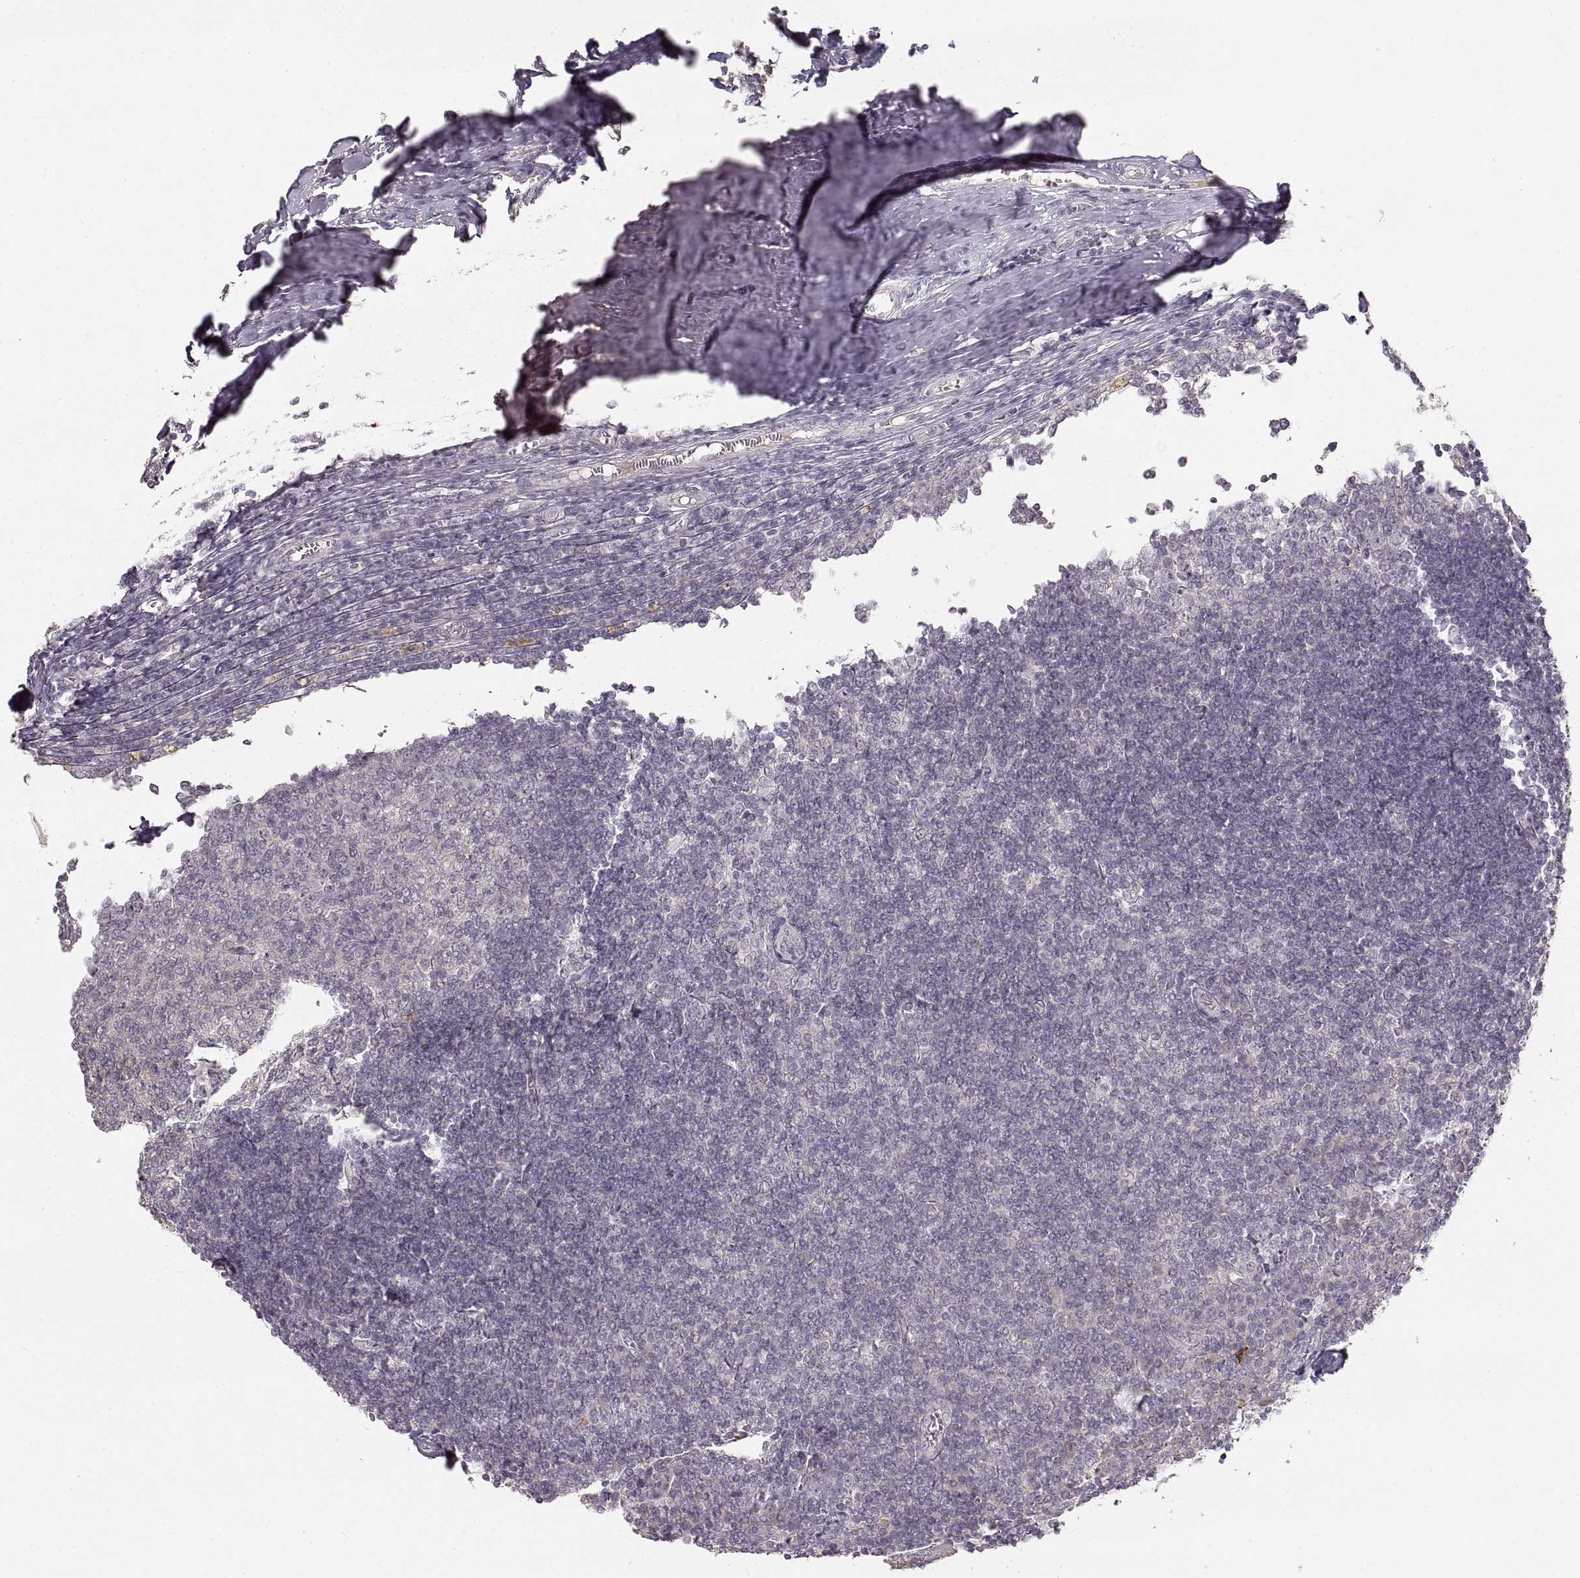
{"staining": {"intensity": "negative", "quantity": "none", "location": "none"}, "tissue": "tonsil", "cell_type": "Germinal center cells", "image_type": "normal", "snomed": [{"axis": "morphology", "description": "Normal tissue, NOS"}, {"axis": "topography", "description": "Tonsil"}], "caption": "This is an immunohistochemistry image of unremarkable human tonsil. There is no staining in germinal center cells.", "gene": "LAMC2", "patient": {"sex": "female", "age": 12}}